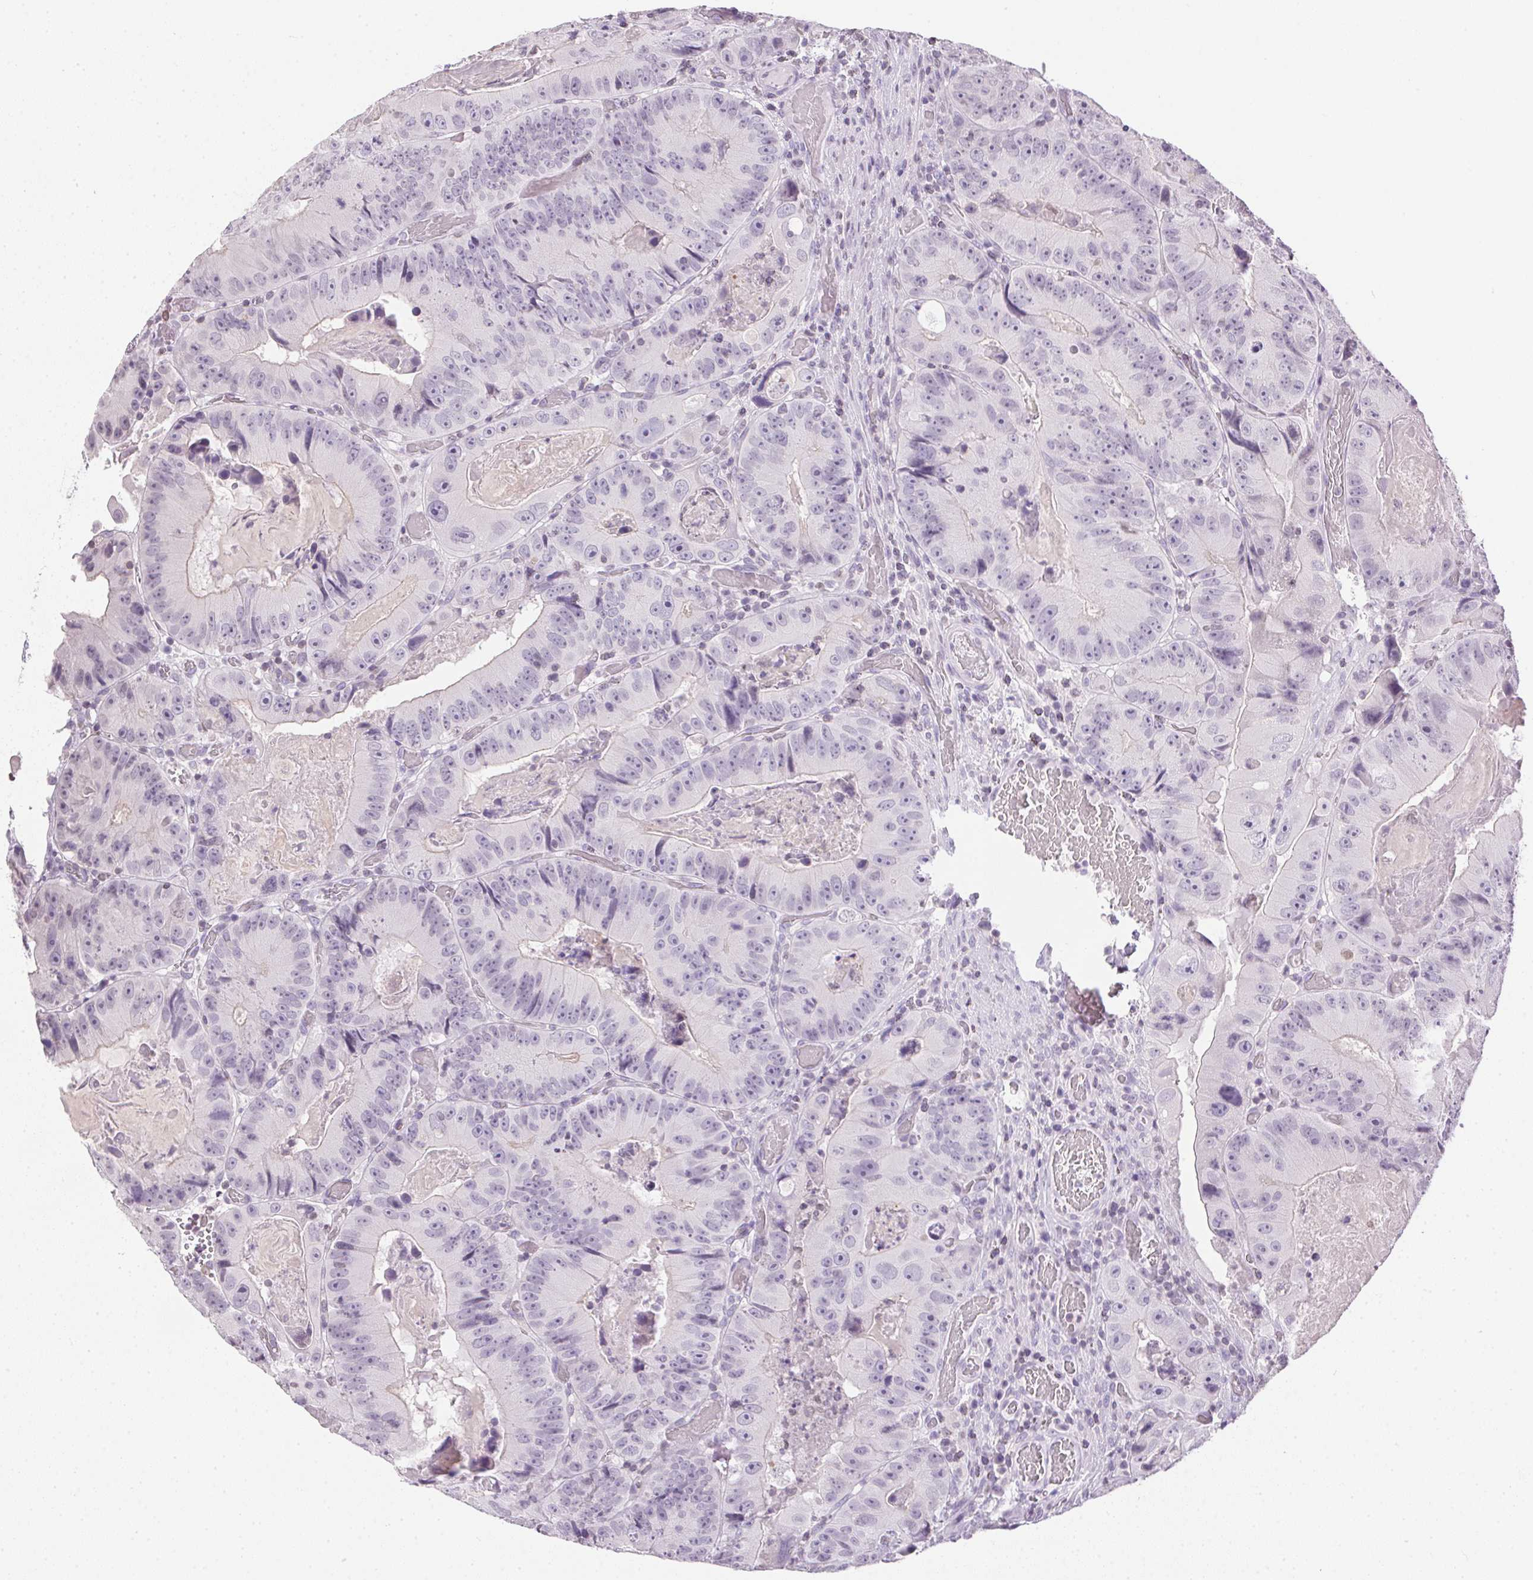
{"staining": {"intensity": "negative", "quantity": "none", "location": "none"}, "tissue": "colorectal cancer", "cell_type": "Tumor cells", "image_type": "cancer", "snomed": [{"axis": "morphology", "description": "Adenocarcinoma, NOS"}, {"axis": "topography", "description": "Colon"}], "caption": "This photomicrograph is of colorectal adenocarcinoma stained with IHC to label a protein in brown with the nuclei are counter-stained blue. There is no expression in tumor cells. (DAB (3,3'-diaminobenzidine) IHC with hematoxylin counter stain).", "gene": "PRL", "patient": {"sex": "female", "age": 86}}